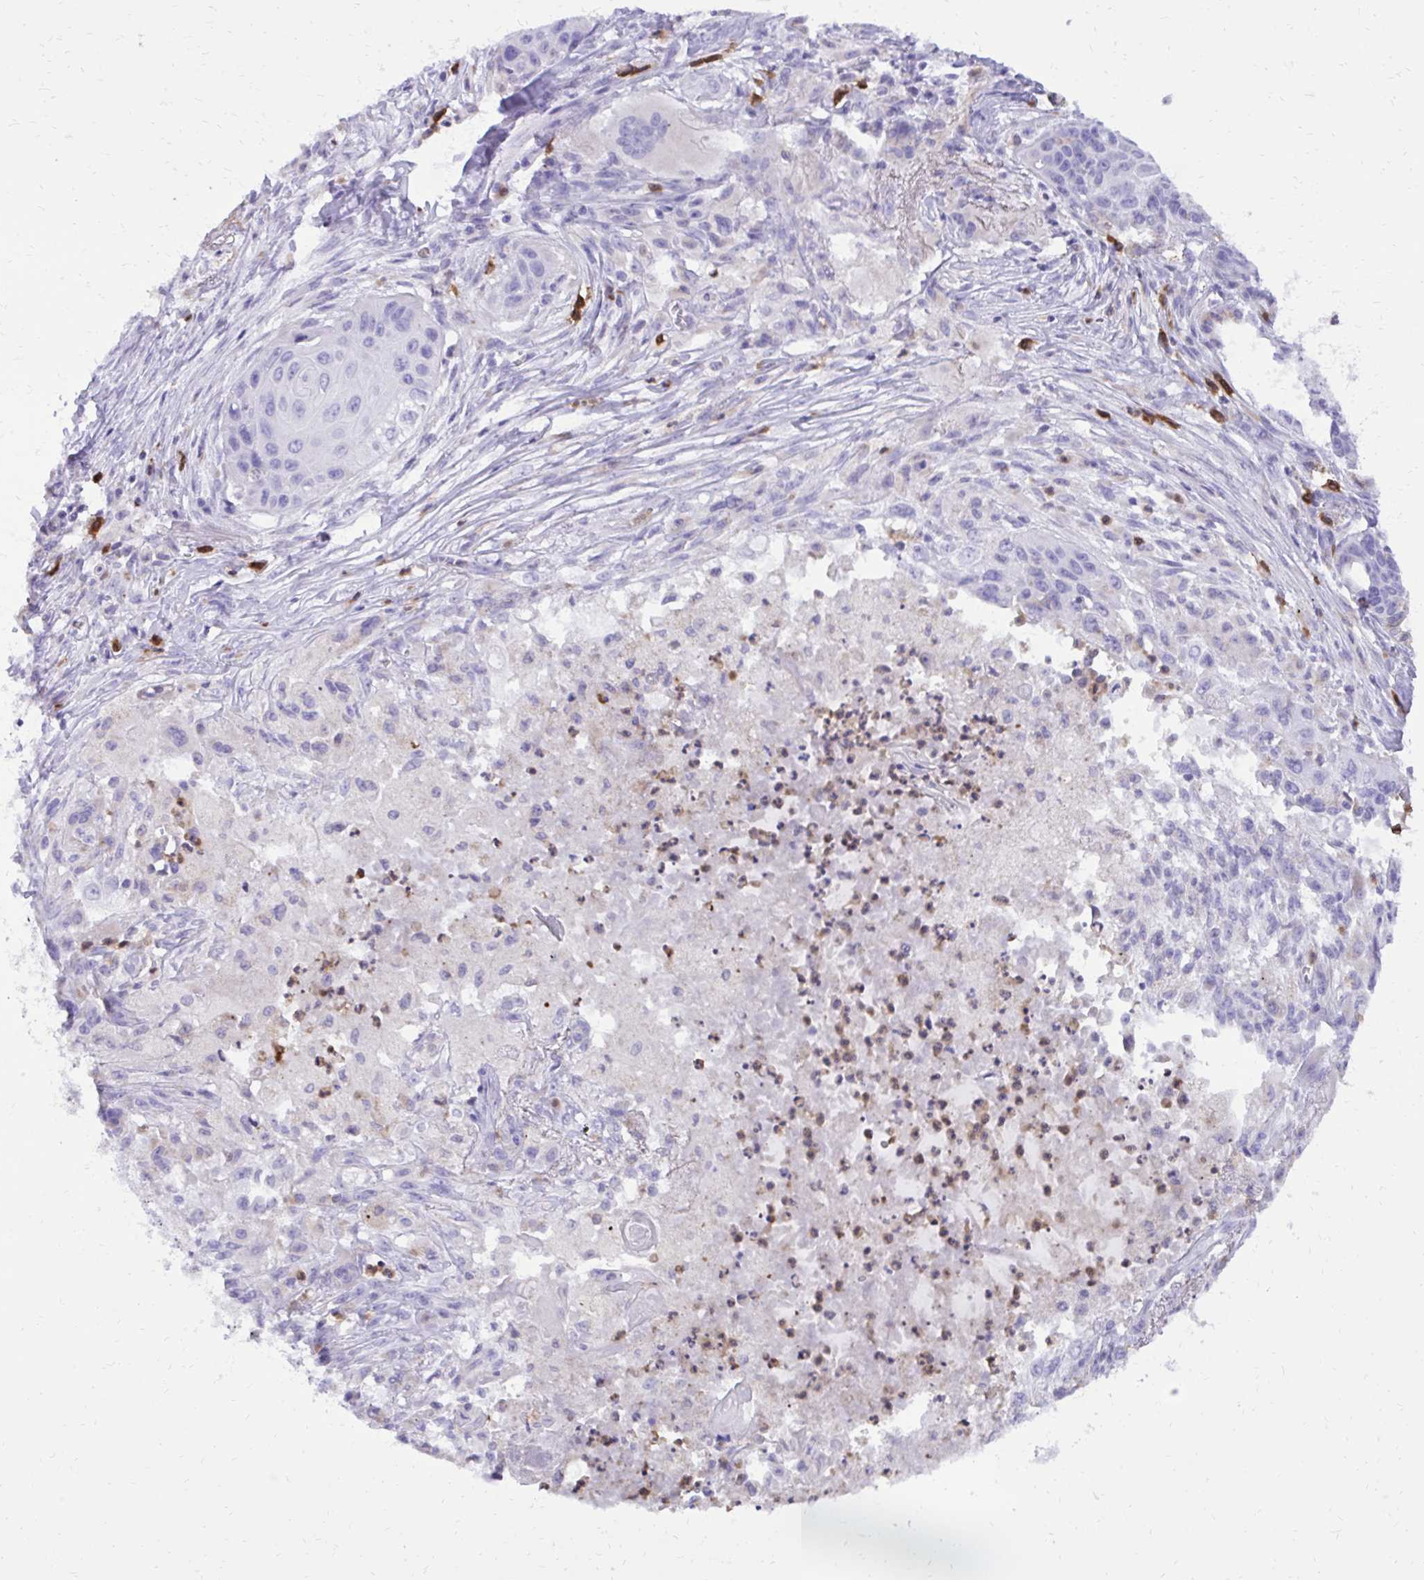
{"staining": {"intensity": "negative", "quantity": "none", "location": "none"}, "tissue": "lung cancer", "cell_type": "Tumor cells", "image_type": "cancer", "snomed": [{"axis": "morphology", "description": "Squamous cell carcinoma, NOS"}, {"axis": "topography", "description": "Lung"}], "caption": "Squamous cell carcinoma (lung) stained for a protein using immunohistochemistry (IHC) exhibits no expression tumor cells.", "gene": "CAT", "patient": {"sex": "male", "age": 71}}